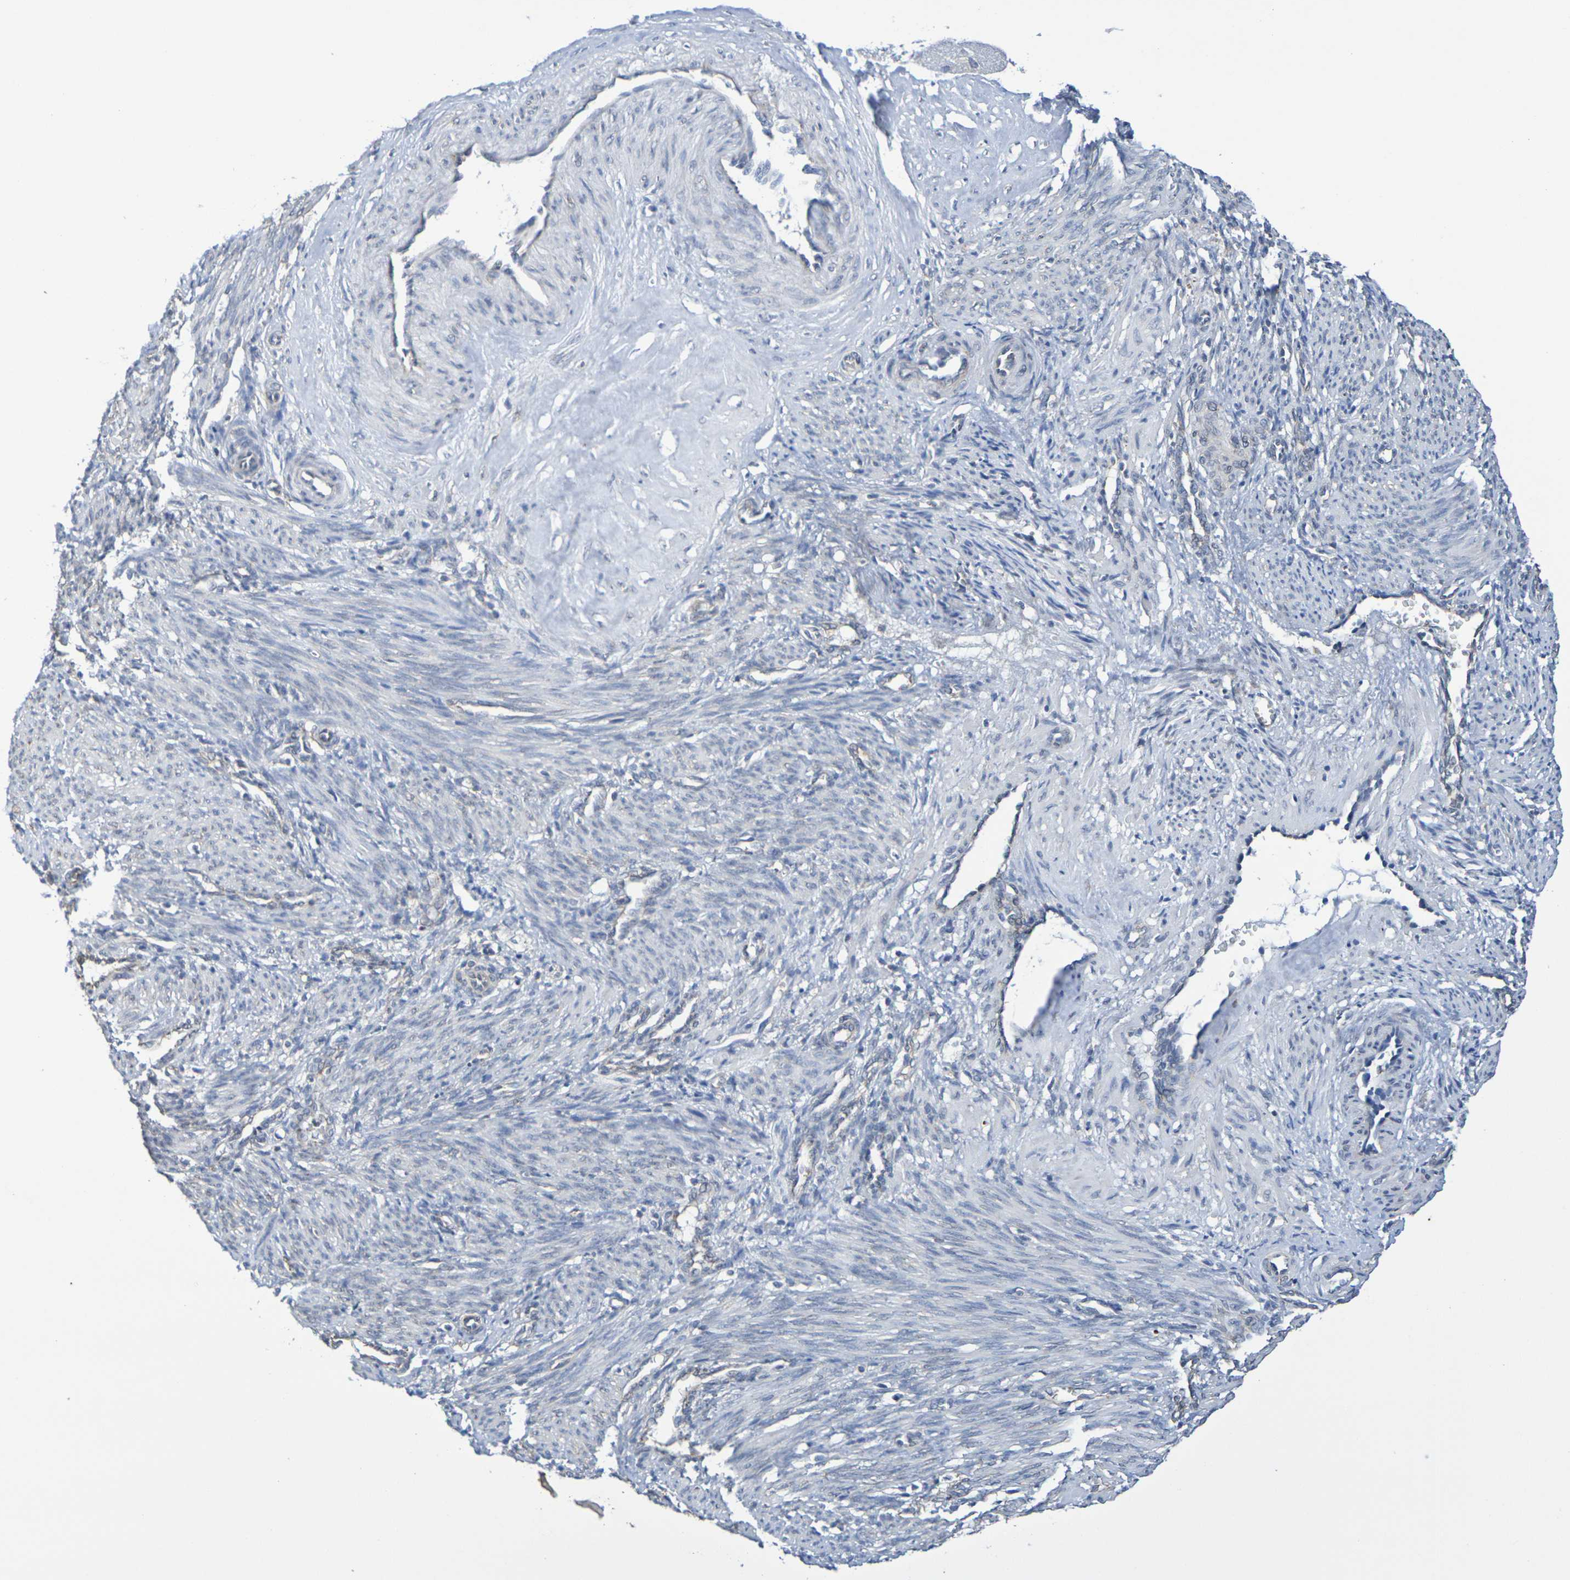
{"staining": {"intensity": "weak", "quantity": "<25%", "location": "cytoplasmic/membranous"}, "tissue": "smooth muscle", "cell_type": "Smooth muscle cells", "image_type": "normal", "snomed": [{"axis": "morphology", "description": "Normal tissue, NOS"}, {"axis": "topography", "description": "Endometrium"}], "caption": "Smooth muscle cells are negative for protein expression in normal human smooth muscle. Nuclei are stained in blue.", "gene": "CHRNB1", "patient": {"sex": "female", "age": 33}}